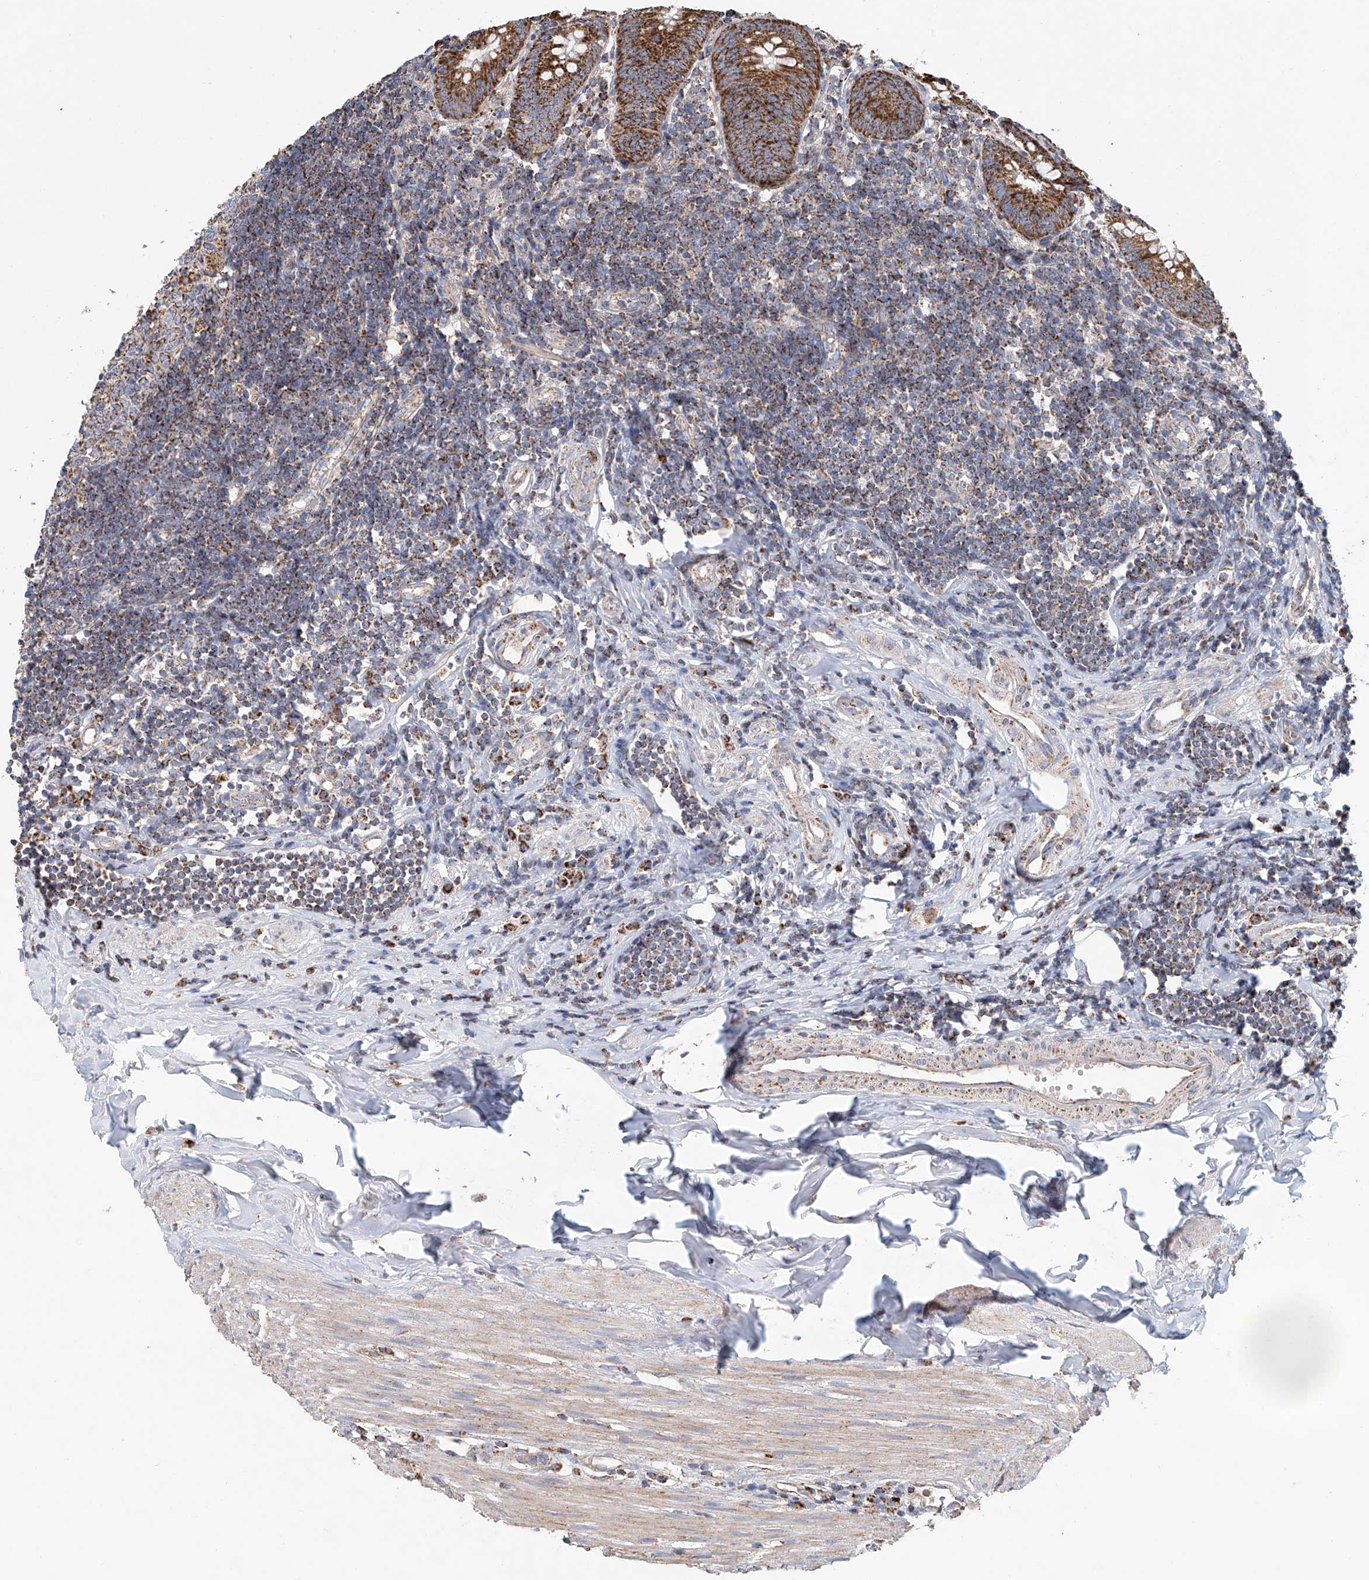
{"staining": {"intensity": "strong", "quantity": ">75%", "location": "cytoplasmic/membranous"}, "tissue": "appendix", "cell_type": "Glandular cells", "image_type": "normal", "snomed": [{"axis": "morphology", "description": "Normal tissue, NOS"}, {"axis": "topography", "description": "Appendix"}], "caption": "Unremarkable appendix was stained to show a protein in brown. There is high levels of strong cytoplasmic/membranous staining in approximately >75% of glandular cells.", "gene": "MCL1", "patient": {"sex": "female", "age": 54}}